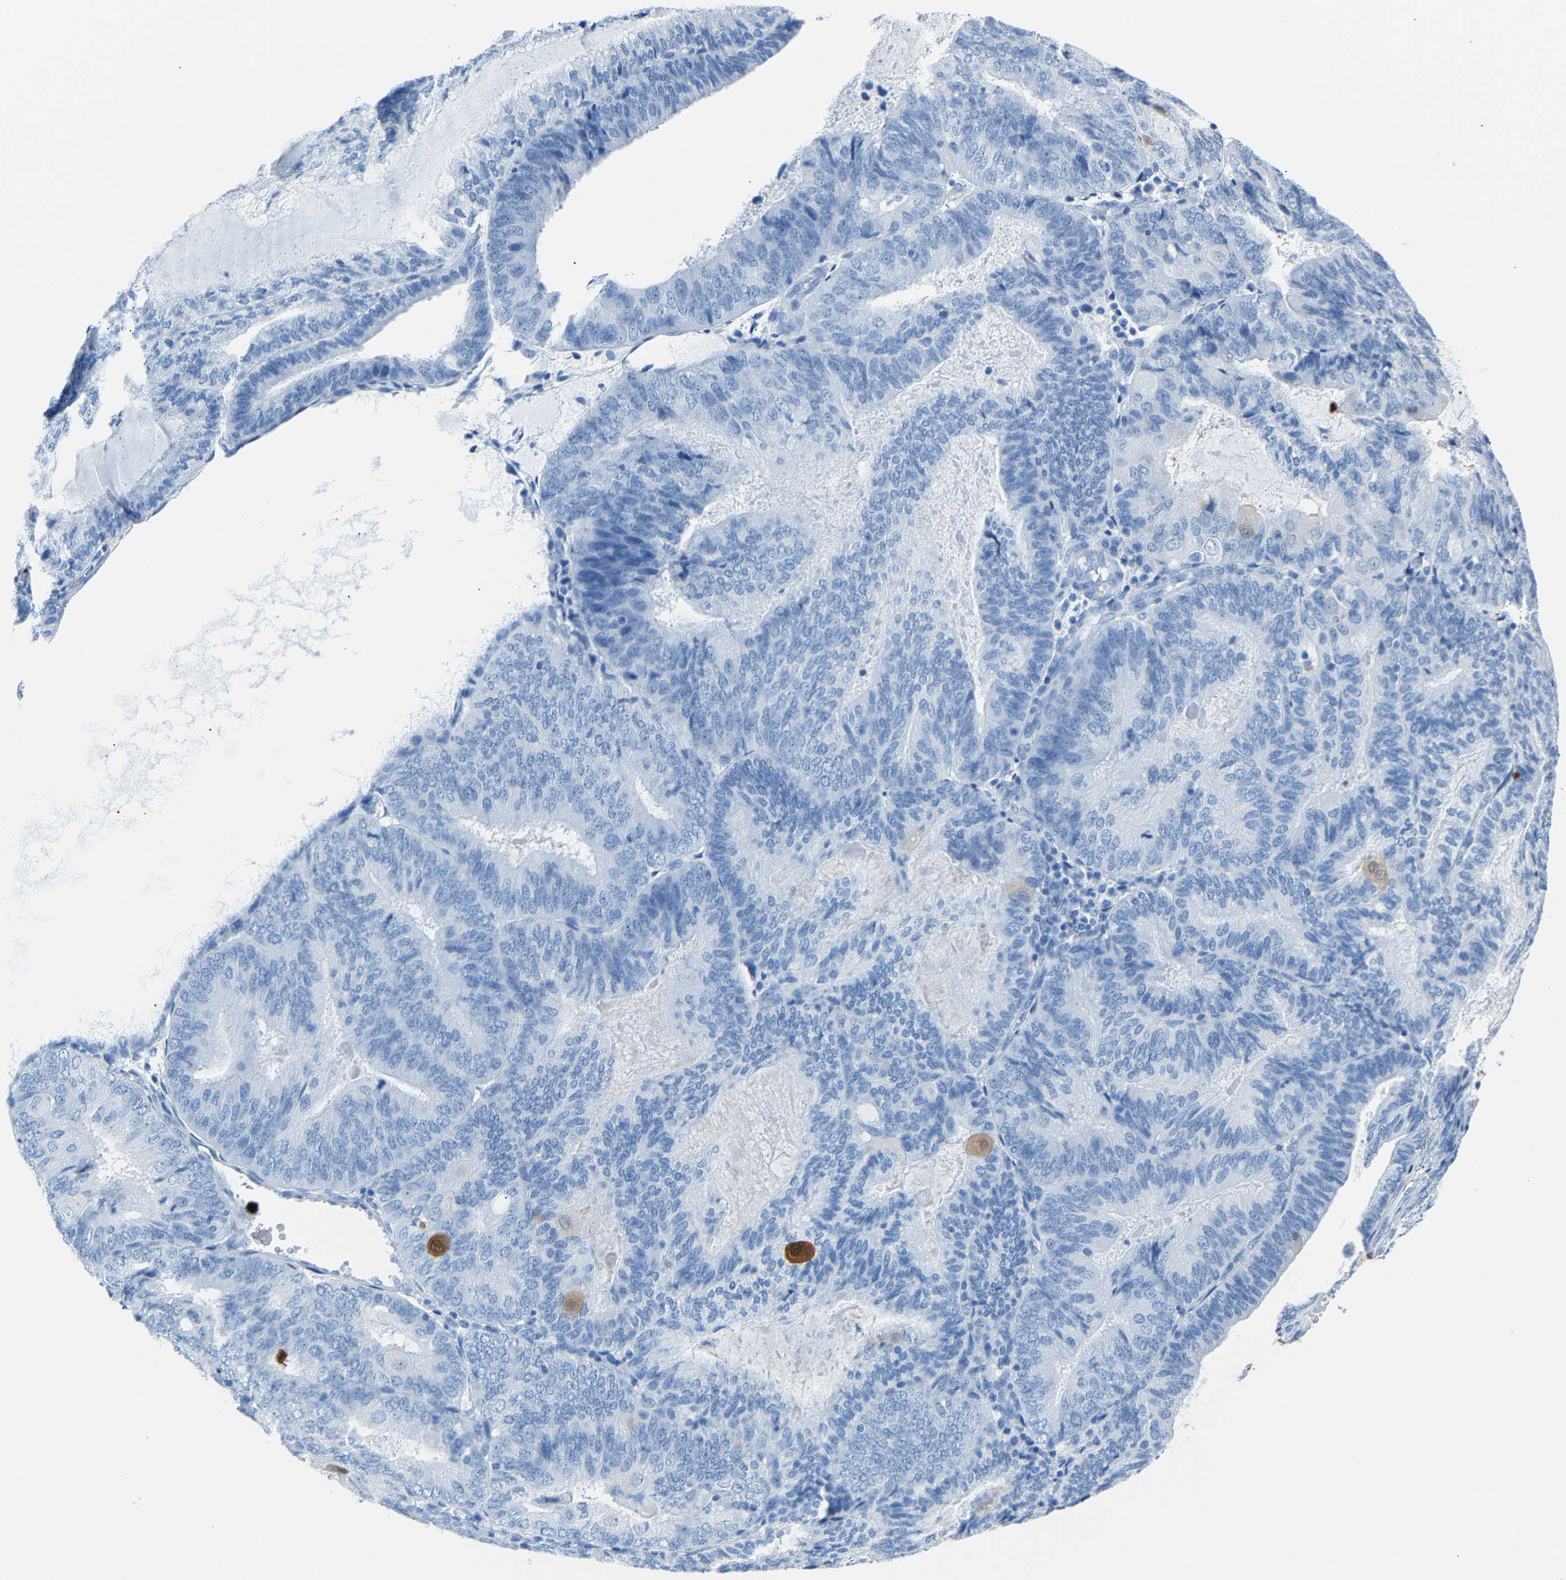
{"staining": {"intensity": "moderate", "quantity": "<25%", "location": "cytoplasmic/membranous,nuclear"}, "tissue": "endometrial cancer", "cell_type": "Tumor cells", "image_type": "cancer", "snomed": [{"axis": "morphology", "description": "Adenocarcinoma, NOS"}, {"axis": "topography", "description": "Endometrium"}], "caption": "Protein staining of endometrial cancer (adenocarcinoma) tissue demonstrates moderate cytoplasmic/membranous and nuclear expression in approximately <25% of tumor cells.", "gene": "S100P", "patient": {"sex": "female", "age": 81}}